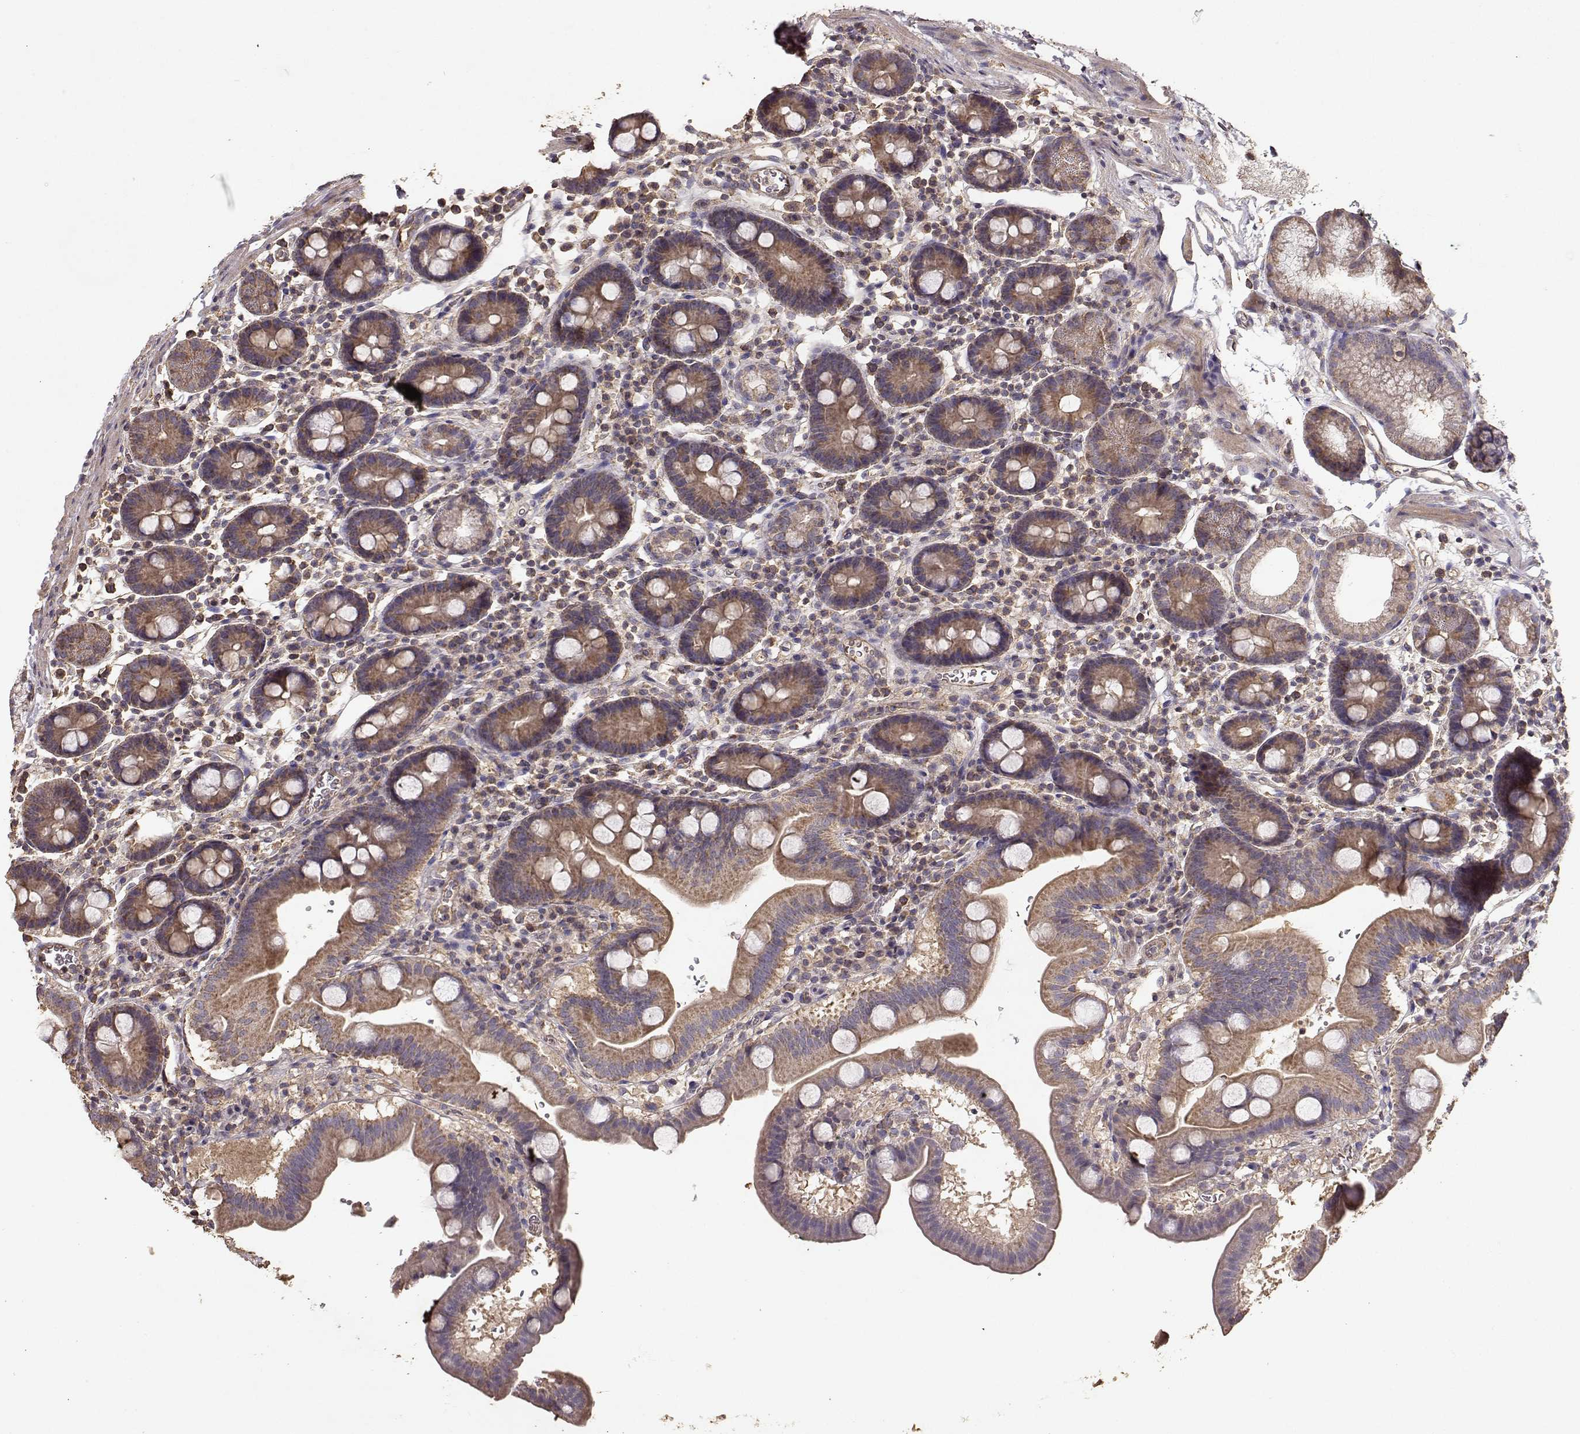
{"staining": {"intensity": "moderate", "quantity": ">75%", "location": "cytoplasmic/membranous"}, "tissue": "duodenum", "cell_type": "Glandular cells", "image_type": "normal", "snomed": [{"axis": "morphology", "description": "Normal tissue, NOS"}, {"axis": "topography", "description": "Duodenum"}], "caption": "Immunohistochemistry (IHC) of normal duodenum shows medium levels of moderate cytoplasmic/membranous expression in about >75% of glandular cells. (Brightfield microscopy of DAB IHC at high magnification).", "gene": "TARS3", "patient": {"sex": "male", "age": 59}}